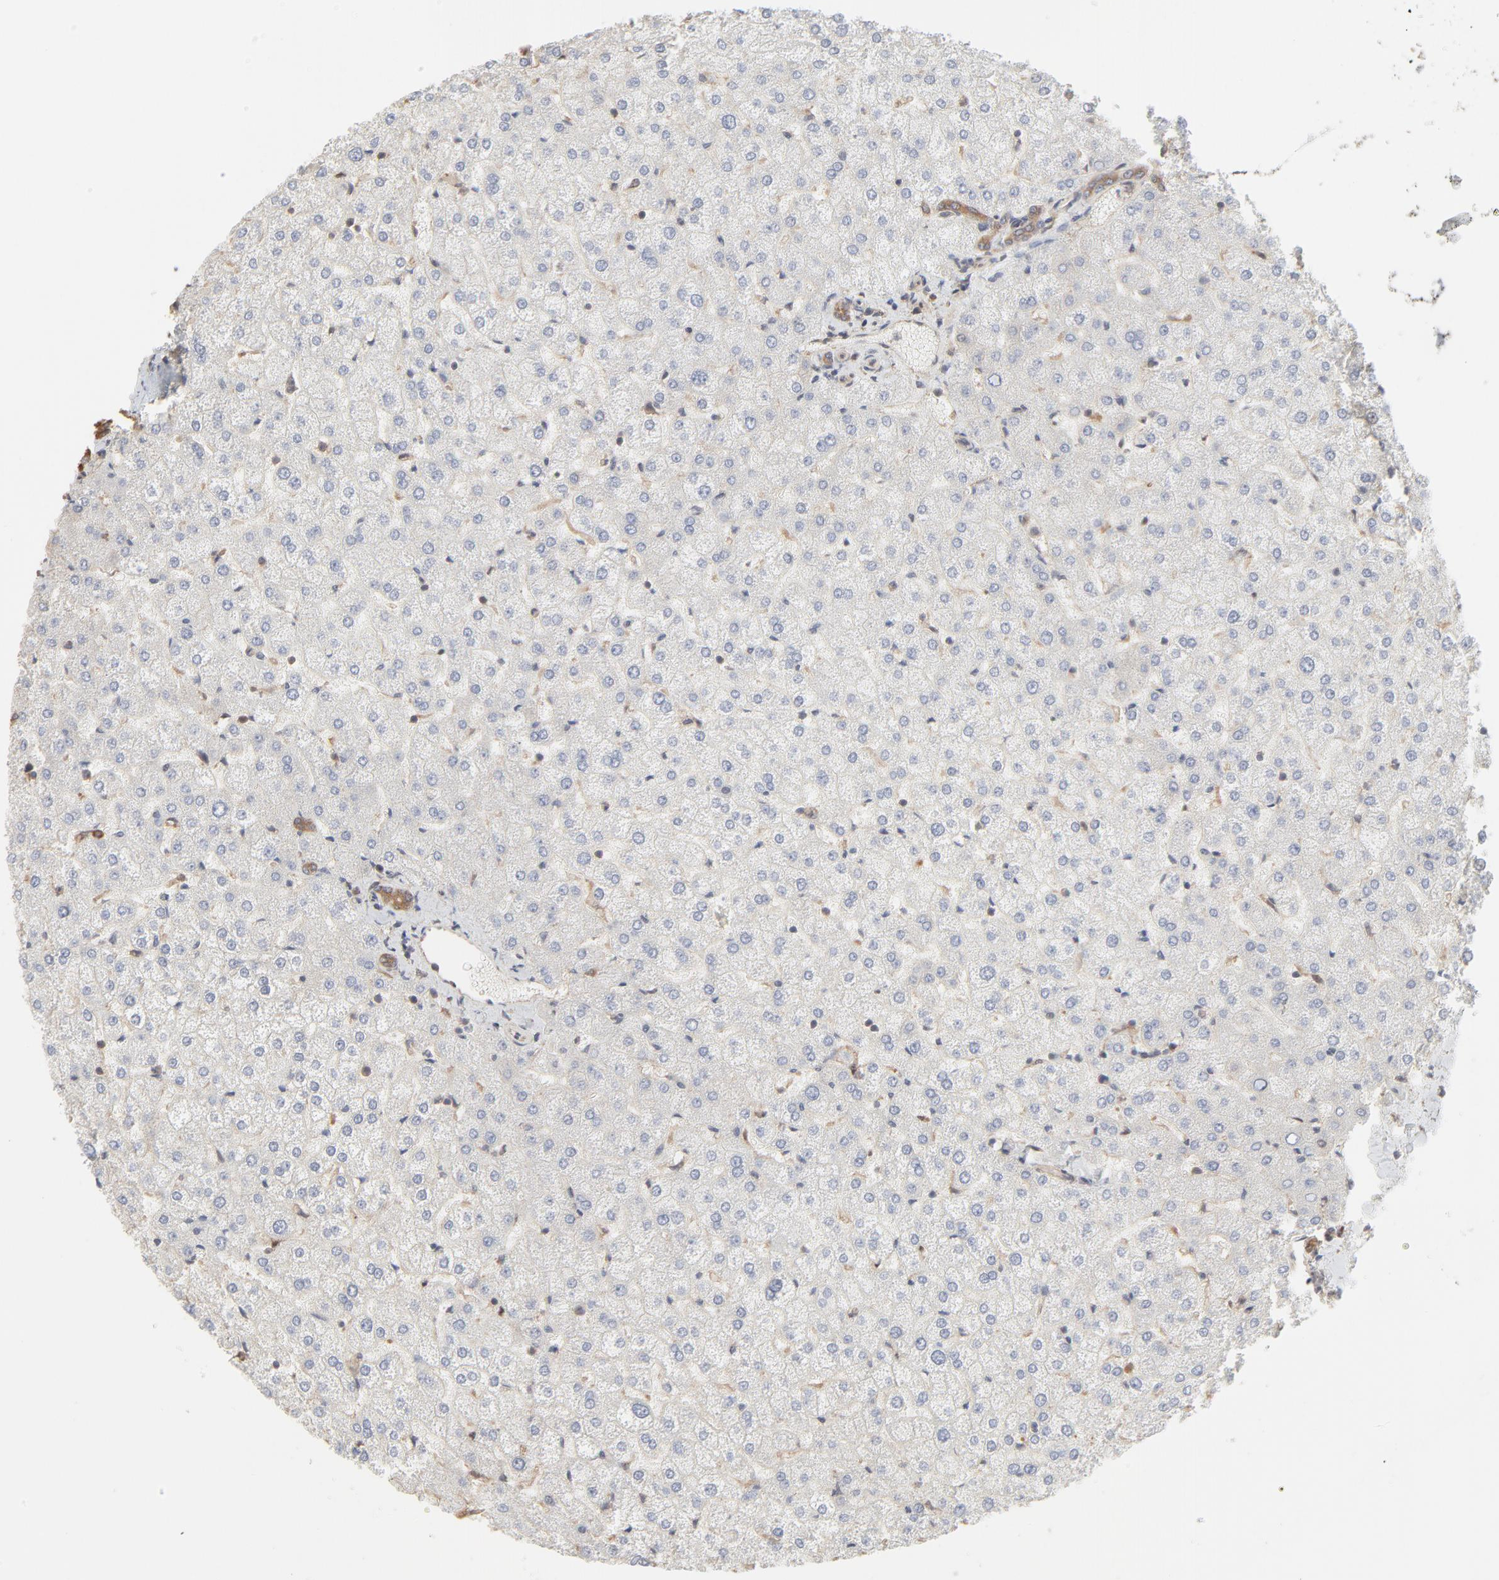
{"staining": {"intensity": "moderate", "quantity": ">75%", "location": "cytoplasmic/membranous"}, "tissue": "liver", "cell_type": "Cholangiocytes", "image_type": "normal", "snomed": [{"axis": "morphology", "description": "Normal tissue, NOS"}, {"axis": "topography", "description": "Liver"}], "caption": "Immunohistochemical staining of unremarkable human liver displays moderate cytoplasmic/membranous protein positivity in approximately >75% of cholangiocytes.", "gene": "PPP2CA", "patient": {"sex": "female", "age": 32}}